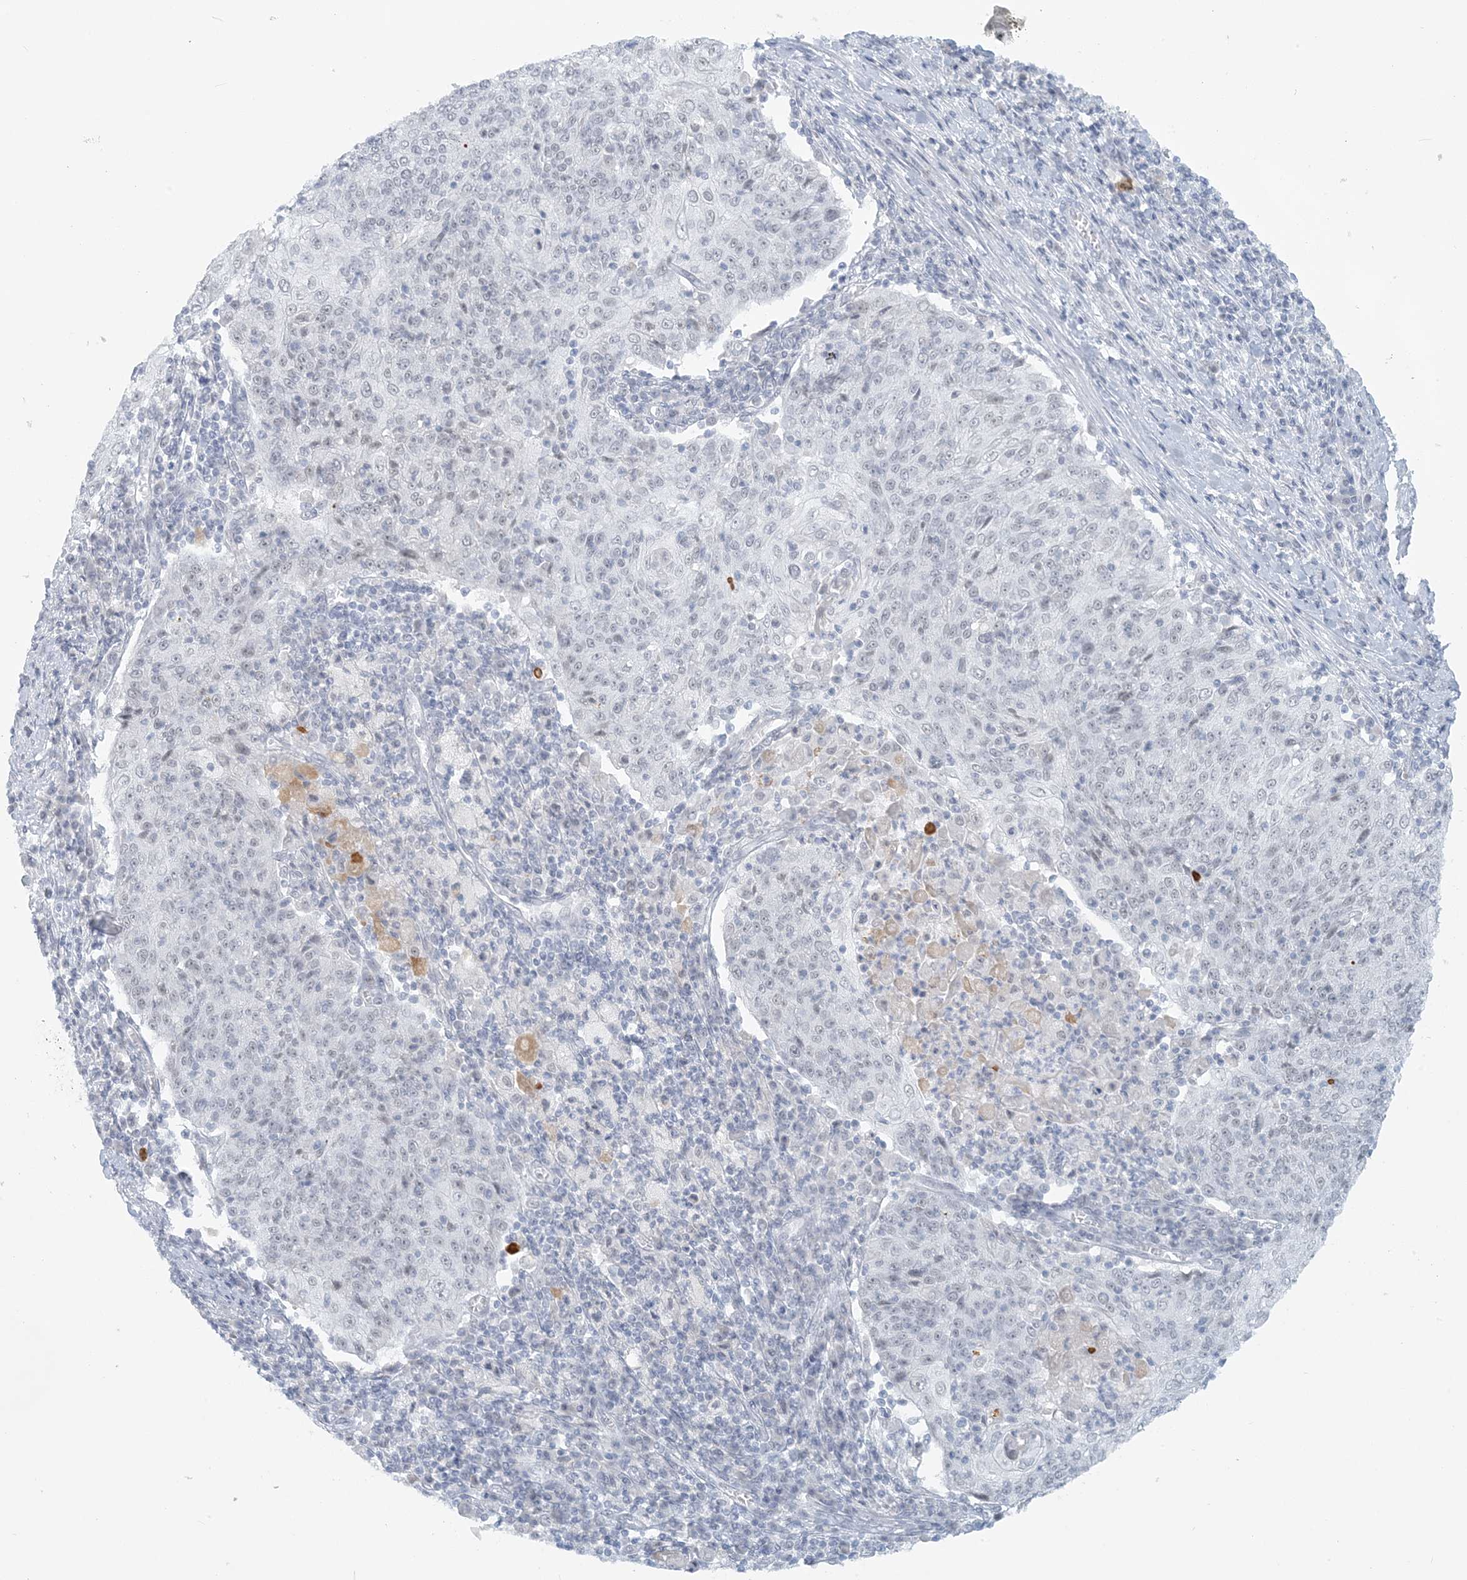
{"staining": {"intensity": "negative", "quantity": "none", "location": "none"}, "tissue": "cervical cancer", "cell_type": "Tumor cells", "image_type": "cancer", "snomed": [{"axis": "morphology", "description": "Squamous cell carcinoma, NOS"}, {"axis": "topography", "description": "Cervix"}], "caption": "Protein analysis of squamous cell carcinoma (cervical) shows no significant staining in tumor cells.", "gene": "SCML1", "patient": {"sex": "female", "age": 48}}